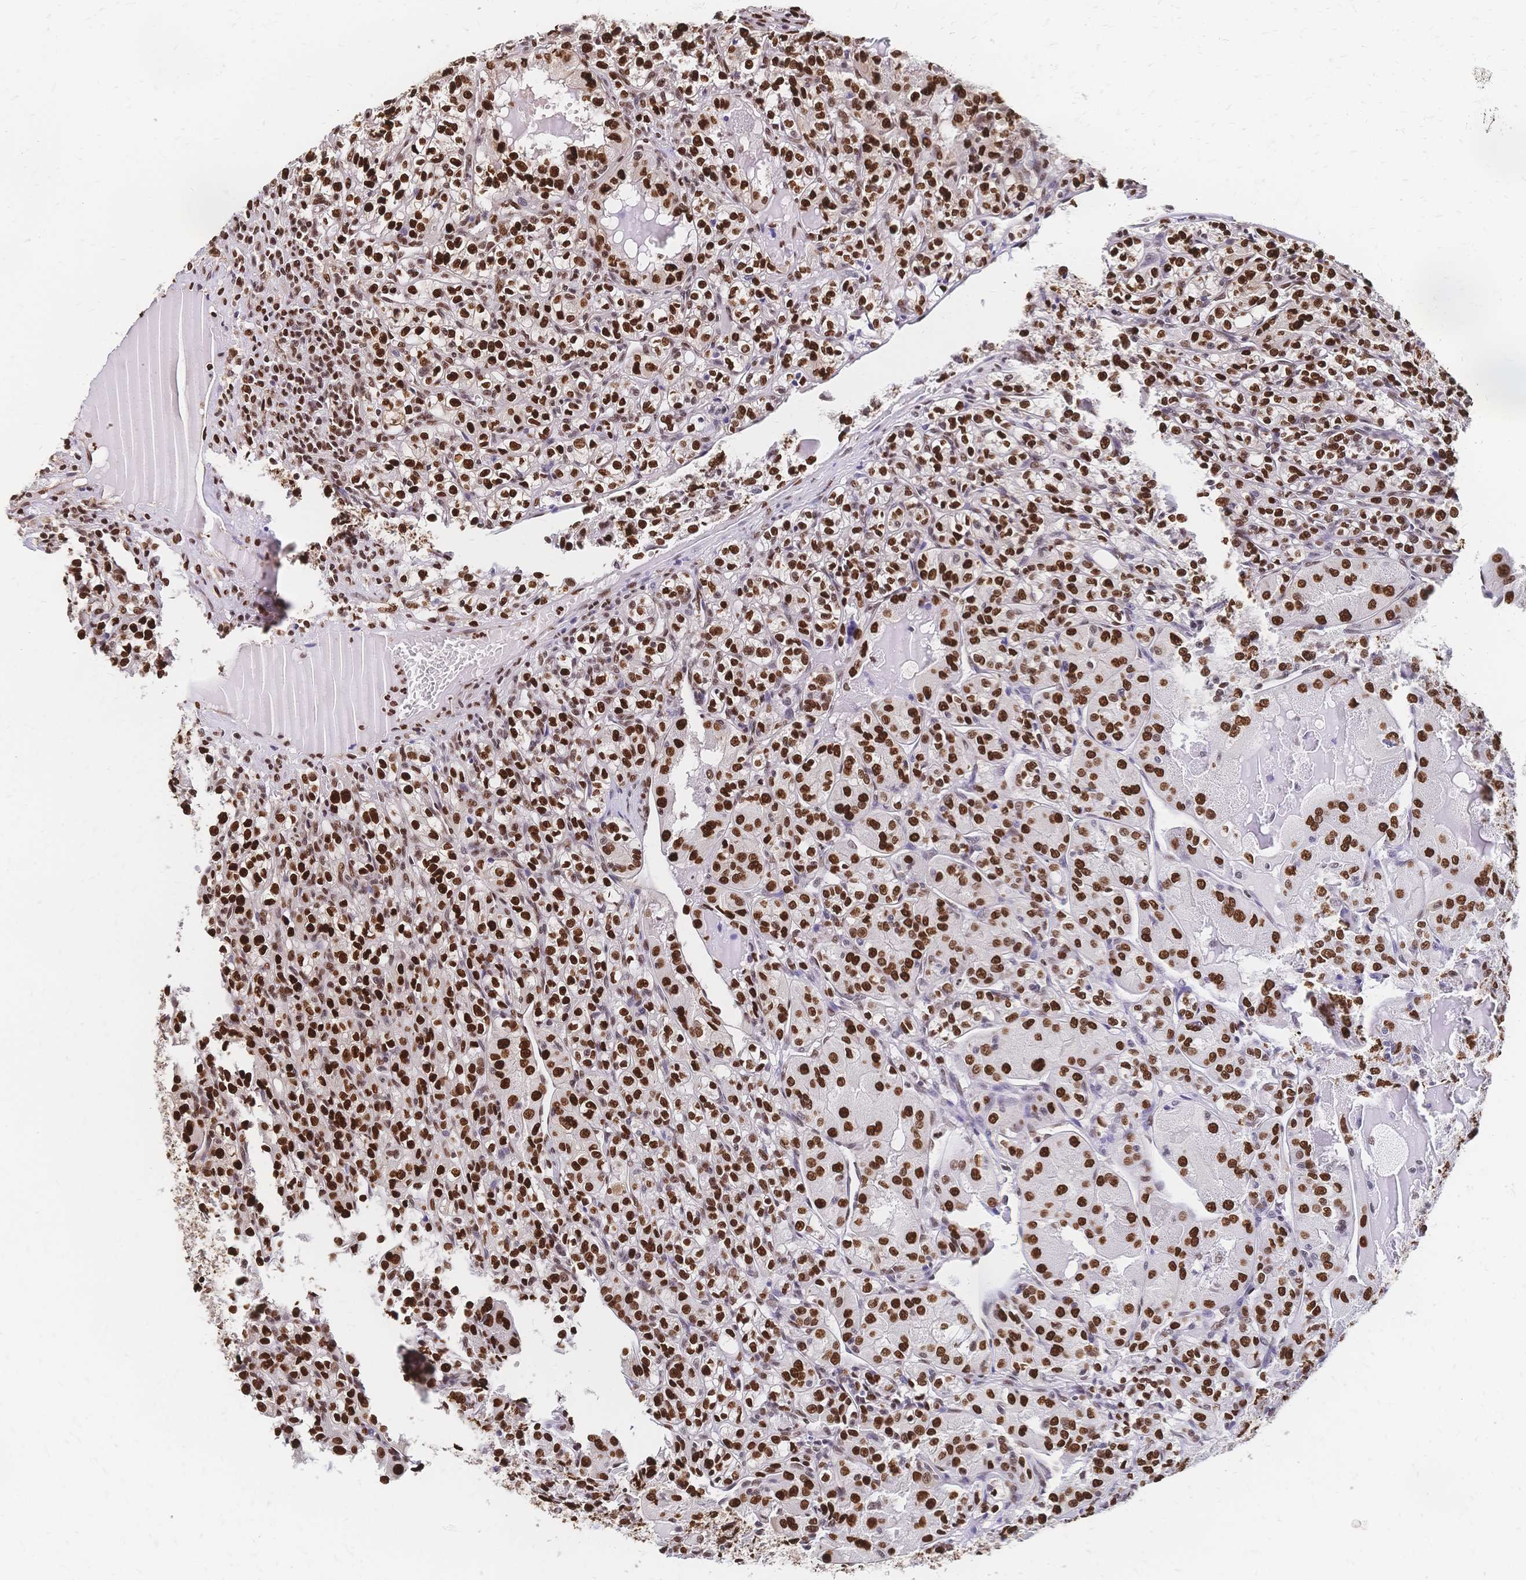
{"staining": {"intensity": "strong", "quantity": ">75%", "location": "nuclear"}, "tissue": "renal cancer", "cell_type": "Tumor cells", "image_type": "cancer", "snomed": [{"axis": "morphology", "description": "Adenocarcinoma, NOS"}, {"axis": "topography", "description": "Kidney"}], "caption": "Immunohistochemical staining of human adenocarcinoma (renal) shows high levels of strong nuclear expression in approximately >75% of tumor cells.", "gene": "HDGF", "patient": {"sex": "male", "age": 36}}